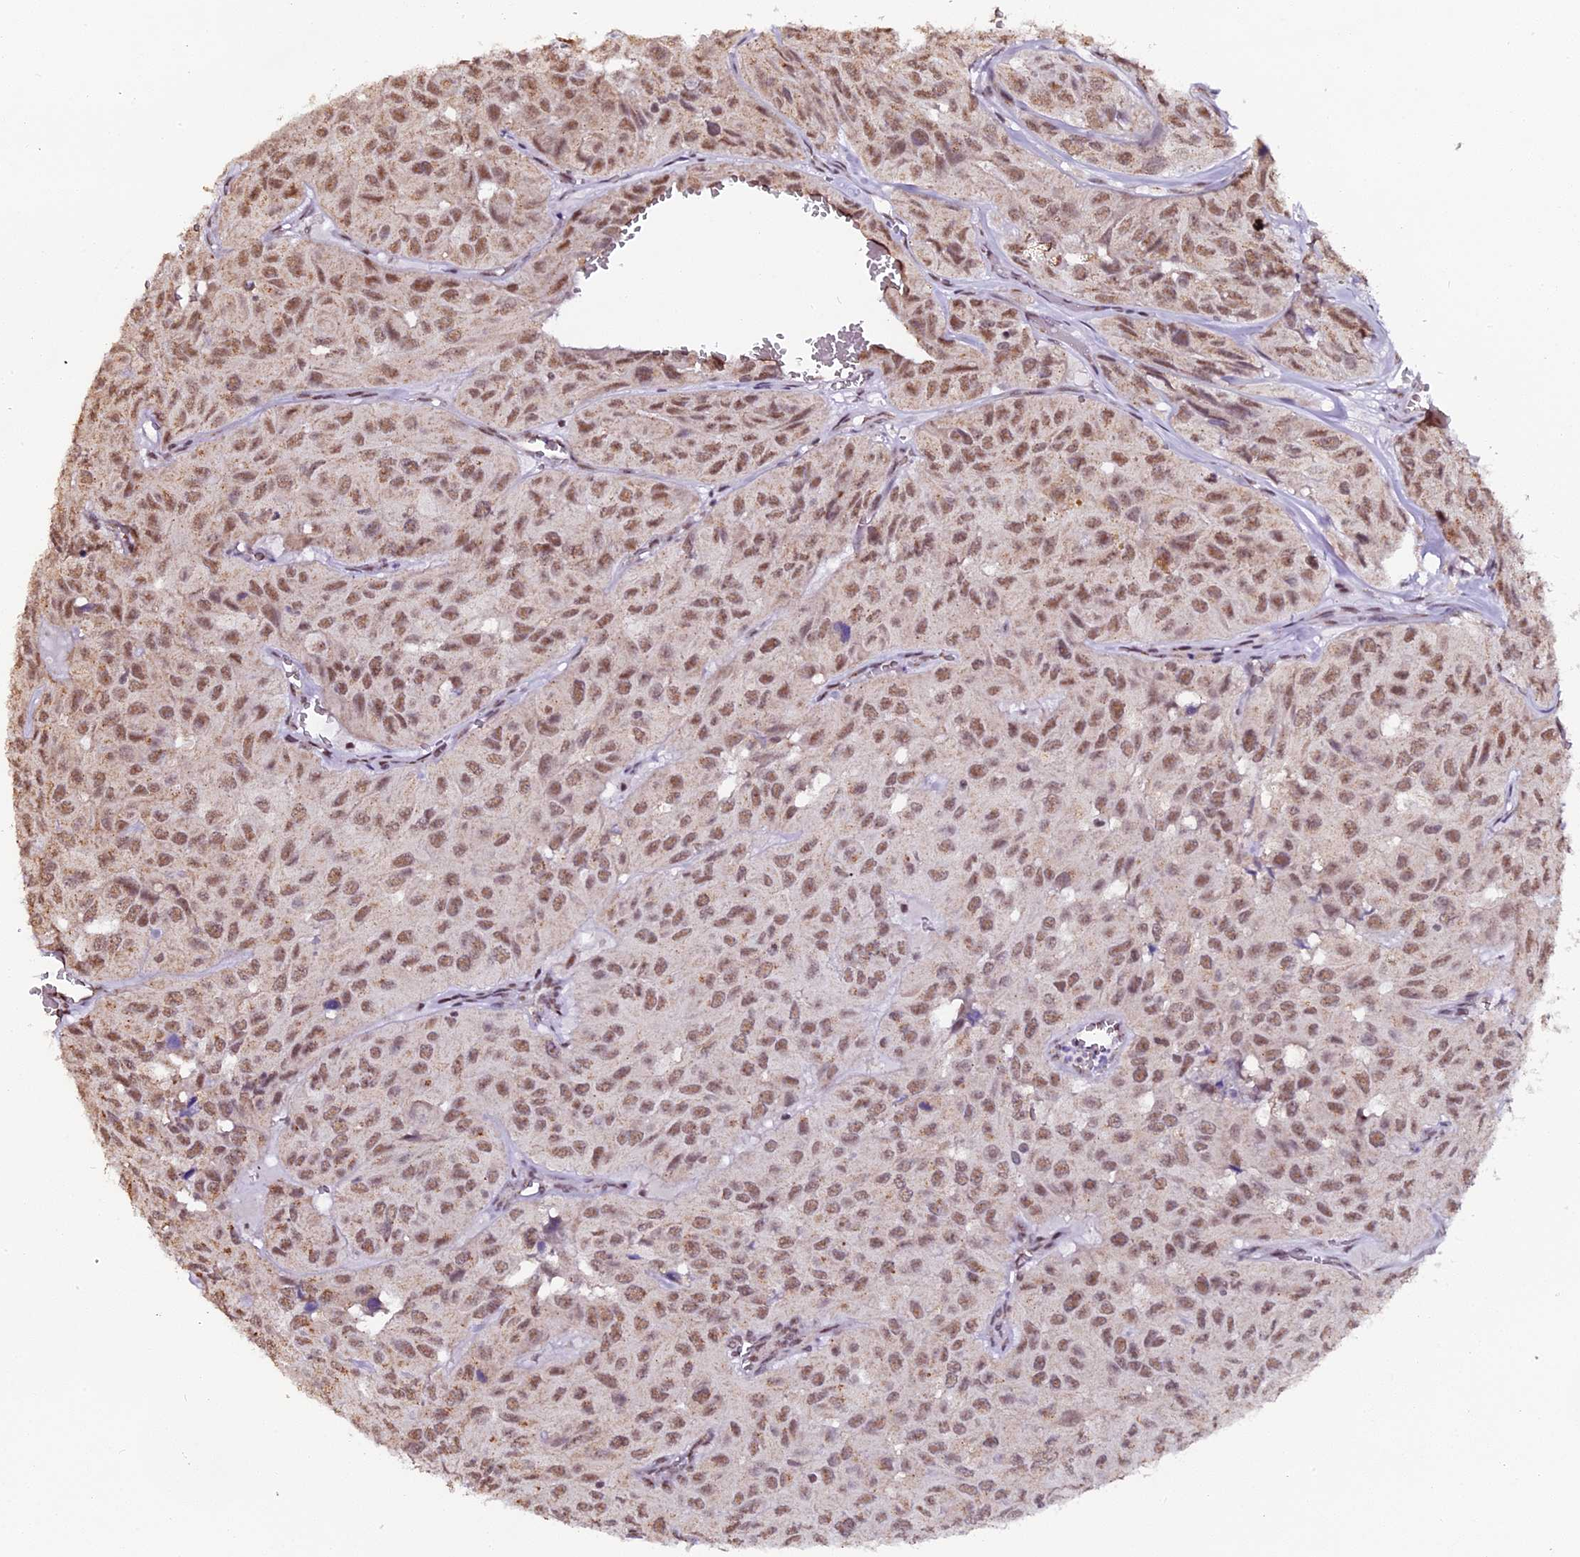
{"staining": {"intensity": "moderate", "quantity": "25%-75%", "location": "cytoplasmic/membranous,nuclear"}, "tissue": "head and neck cancer", "cell_type": "Tumor cells", "image_type": "cancer", "snomed": [{"axis": "morphology", "description": "Adenocarcinoma, NOS"}, {"axis": "topography", "description": "Salivary gland, NOS"}, {"axis": "topography", "description": "Head-Neck"}], "caption": "Head and neck adenocarcinoma stained for a protein (brown) displays moderate cytoplasmic/membranous and nuclear positive positivity in approximately 25%-75% of tumor cells.", "gene": "NCBP1", "patient": {"sex": "female", "age": 76}}